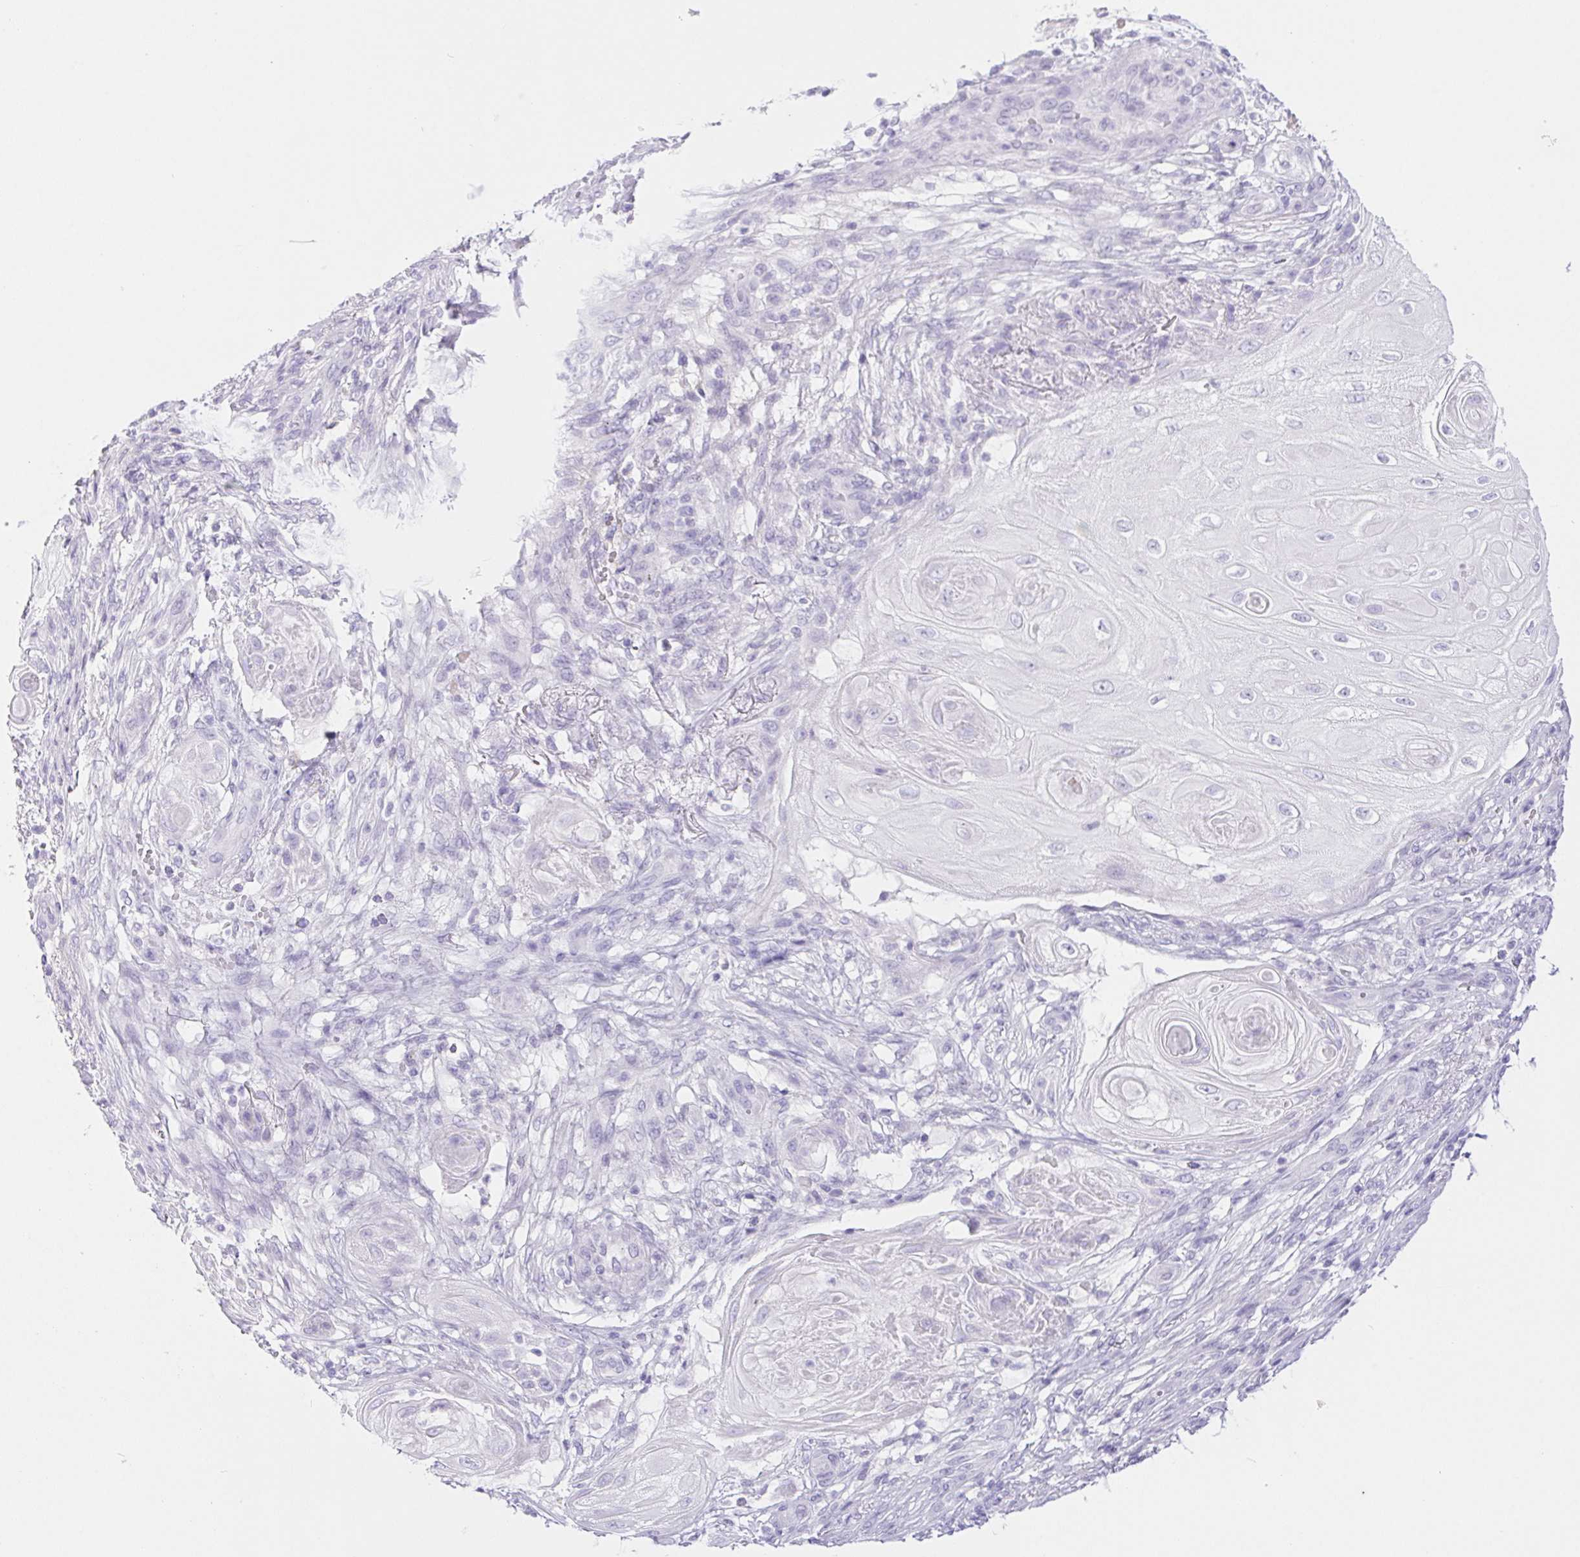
{"staining": {"intensity": "negative", "quantity": "none", "location": "none"}, "tissue": "skin cancer", "cell_type": "Tumor cells", "image_type": "cancer", "snomed": [{"axis": "morphology", "description": "Squamous cell carcinoma, NOS"}, {"axis": "topography", "description": "Skin"}], "caption": "A high-resolution photomicrograph shows immunohistochemistry staining of skin squamous cell carcinoma, which shows no significant expression in tumor cells. The staining is performed using DAB (3,3'-diaminobenzidine) brown chromogen with nuclei counter-stained in using hematoxylin.", "gene": "PNLIP", "patient": {"sex": "male", "age": 62}}